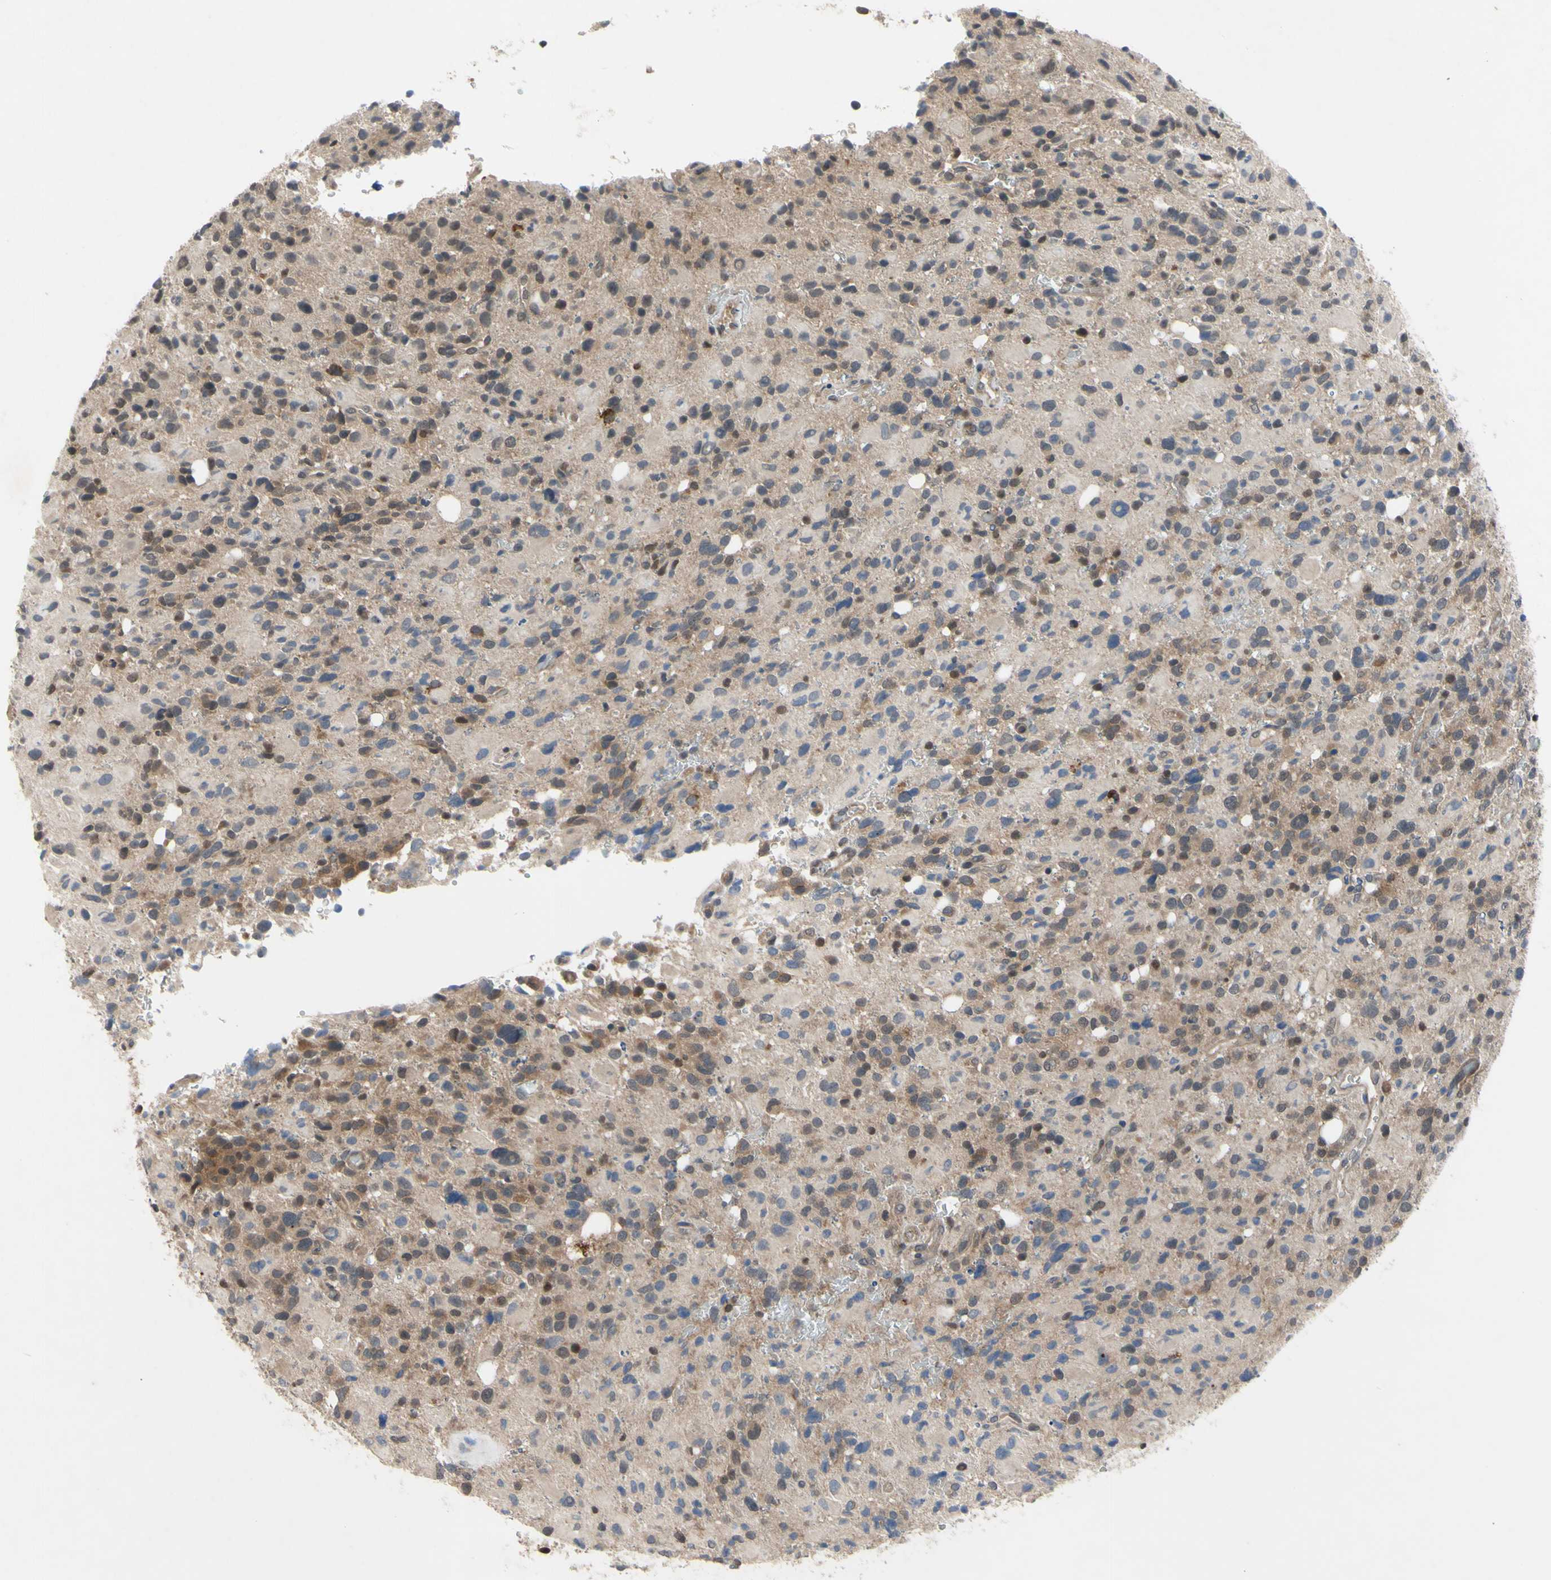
{"staining": {"intensity": "moderate", "quantity": "25%-75%", "location": "cytoplasmic/membranous"}, "tissue": "glioma", "cell_type": "Tumor cells", "image_type": "cancer", "snomed": [{"axis": "morphology", "description": "Glioma, malignant, High grade"}, {"axis": "topography", "description": "Brain"}], "caption": "The immunohistochemical stain shows moderate cytoplasmic/membranous expression in tumor cells of malignant glioma (high-grade) tissue.", "gene": "XIAP", "patient": {"sex": "male", "age": 48}}